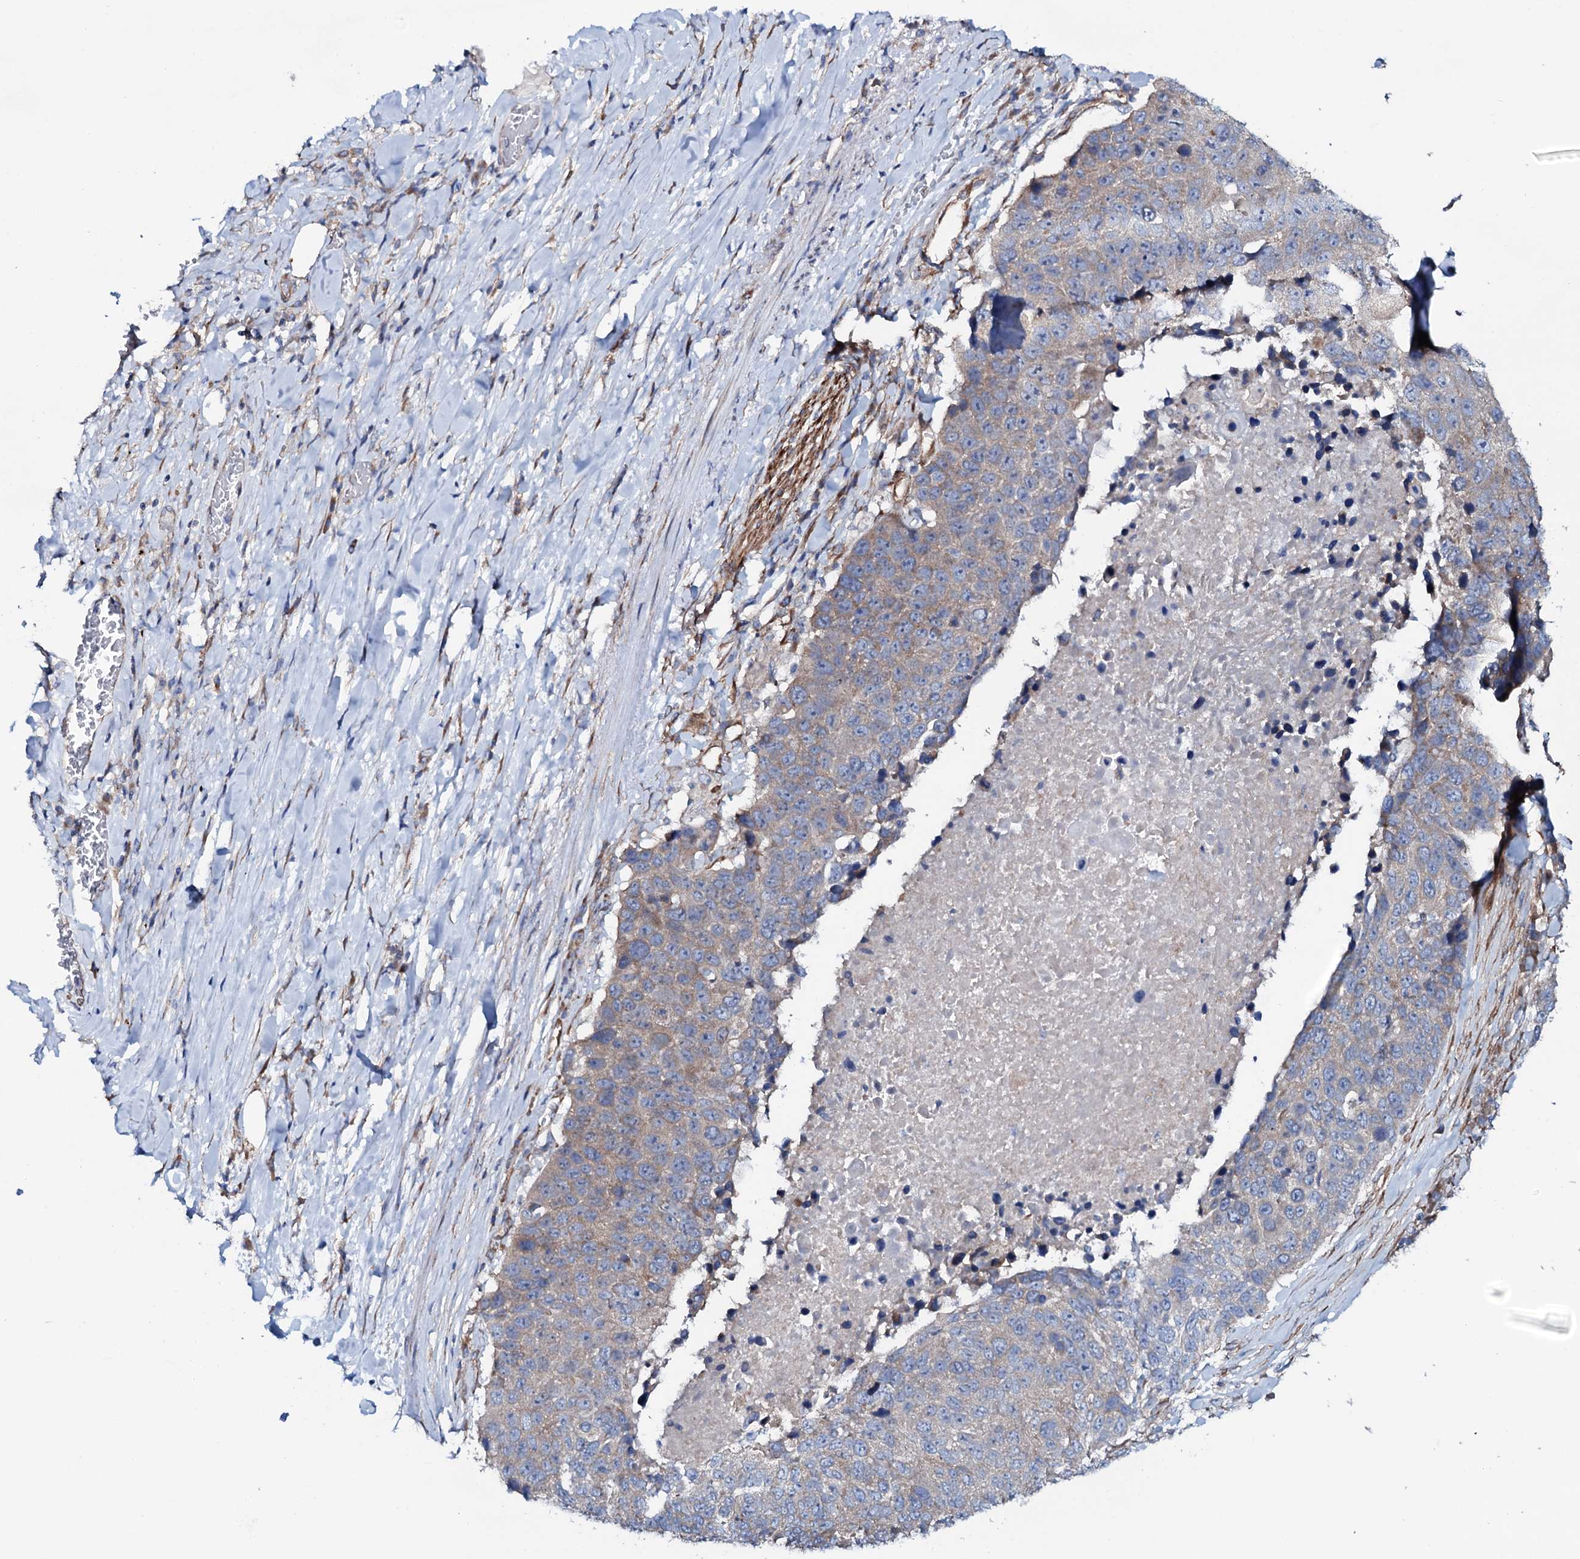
{"staining": {"intensity": "weak", "quantity": "25%-75%", "location": "cytoplasmic/membranous"}, "tissue": "lung cancer", "cell_type": "Tumor cells", "image_type": "cancer", "snomed": [{"axis": "morphology", "description": "Normal tissue, NOS"}, {"axis": "morphology", "description": "Squamous cell carcinoma, NOS"}, {"axis": "topography", "description": "Lymph node"}, {"axis": "topography", "description": "Lung"}], "caption": "A low amount of weak cytoplasmic/membranous expression is seen in about 25%-75% of tumor cells in lung cancer tissue.", "gene": "STARD13", "patient": {"sex": "male", "age": 66}}